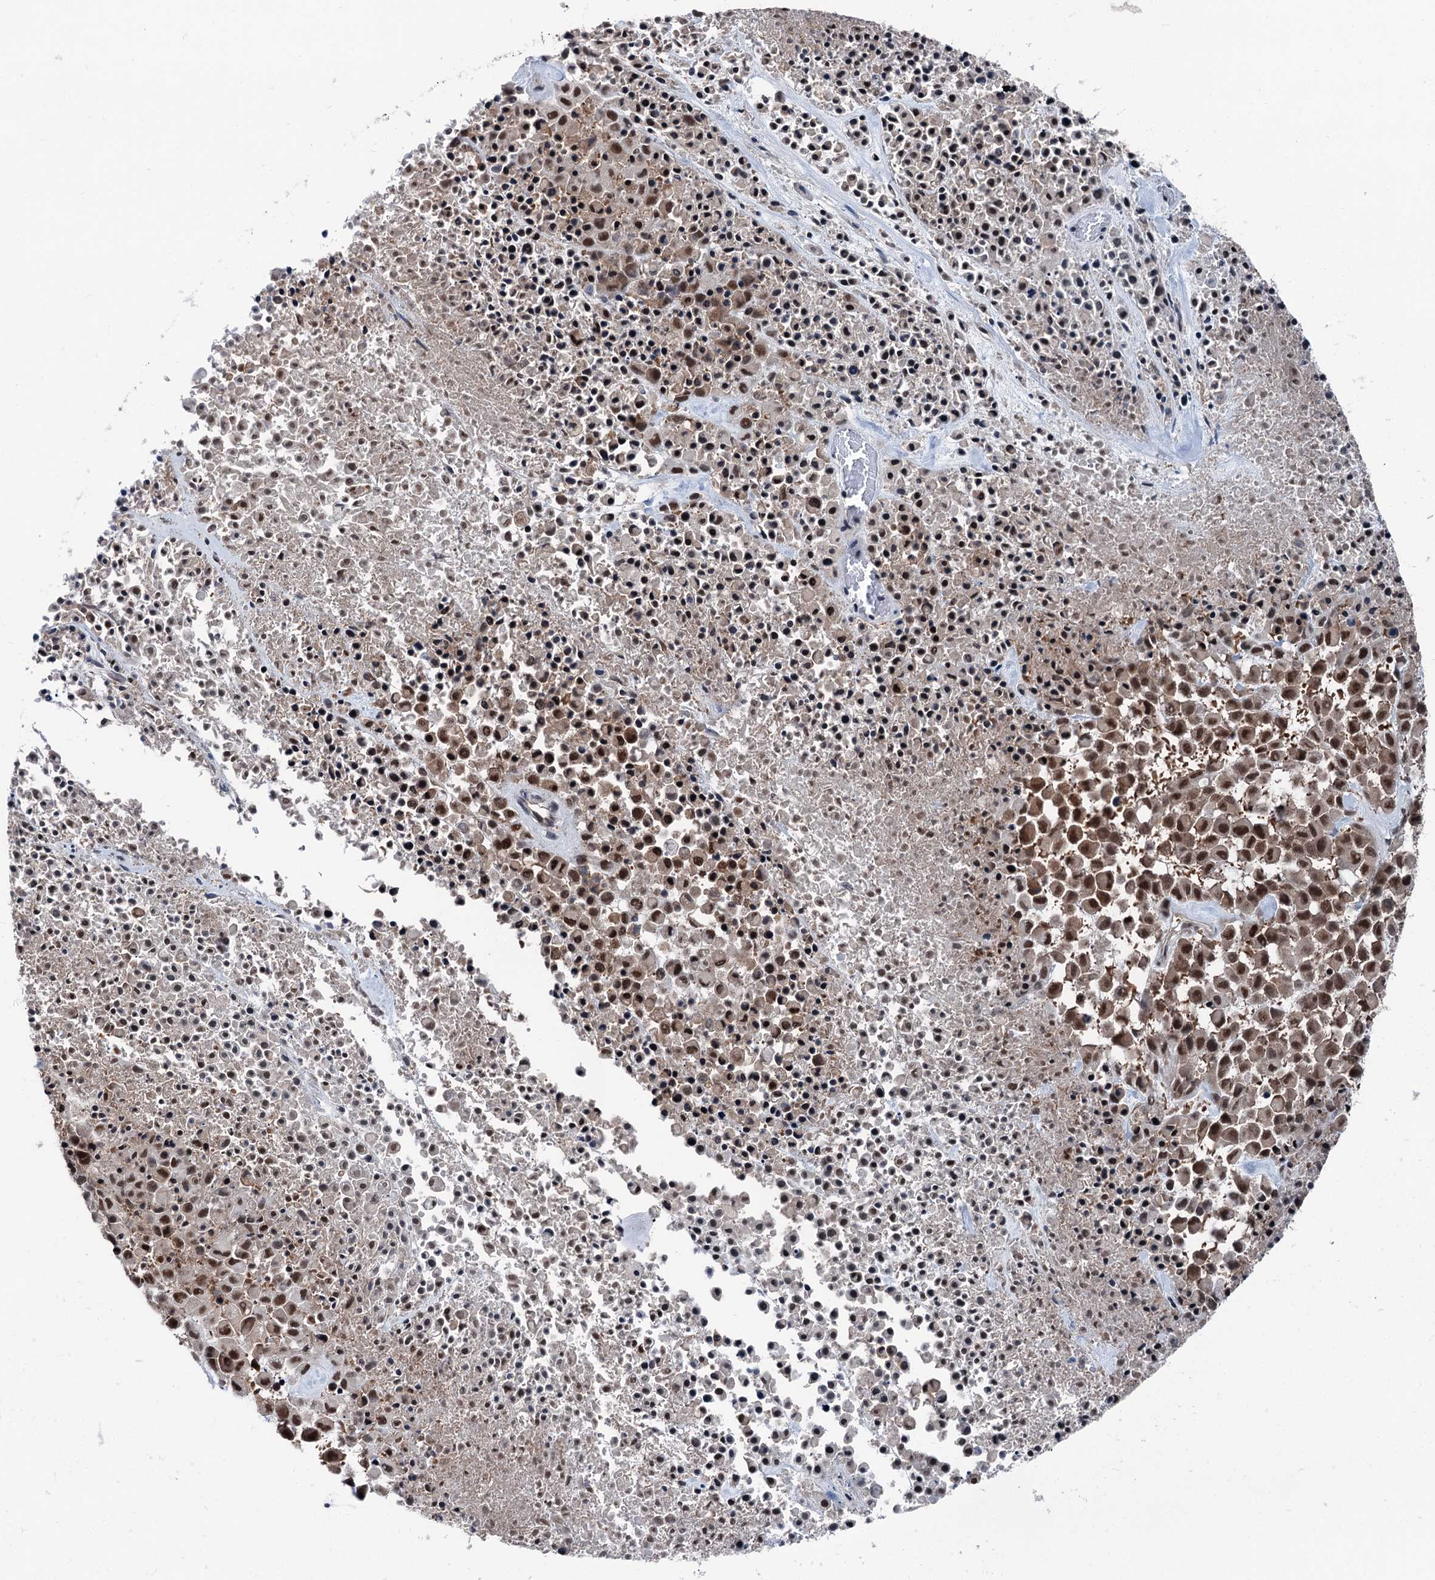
{"staining": {"intensity": "strong", "quantity": "25%-75%", "location": "cytoplasmic/membranous,nuclear"}, "tissue": "melanoma", "cell_type": "Tumor cells", "image_type": "cancer", "snomed": [{"axis": "morphology", "description": "Malignant melanoma, Metastatic site"}, {"axis": "topography", "description": "Skin"}], "caption": "Immunohistochemical staining of human malignant melanoma (metastatic site) demonstrates high levels of strong cytoplasmic/membranous and nuclear expression in approximately 25%-75% of tumor cells.", "gene": "PSMD13", "patient": {"sex": "female", "age": 81}}